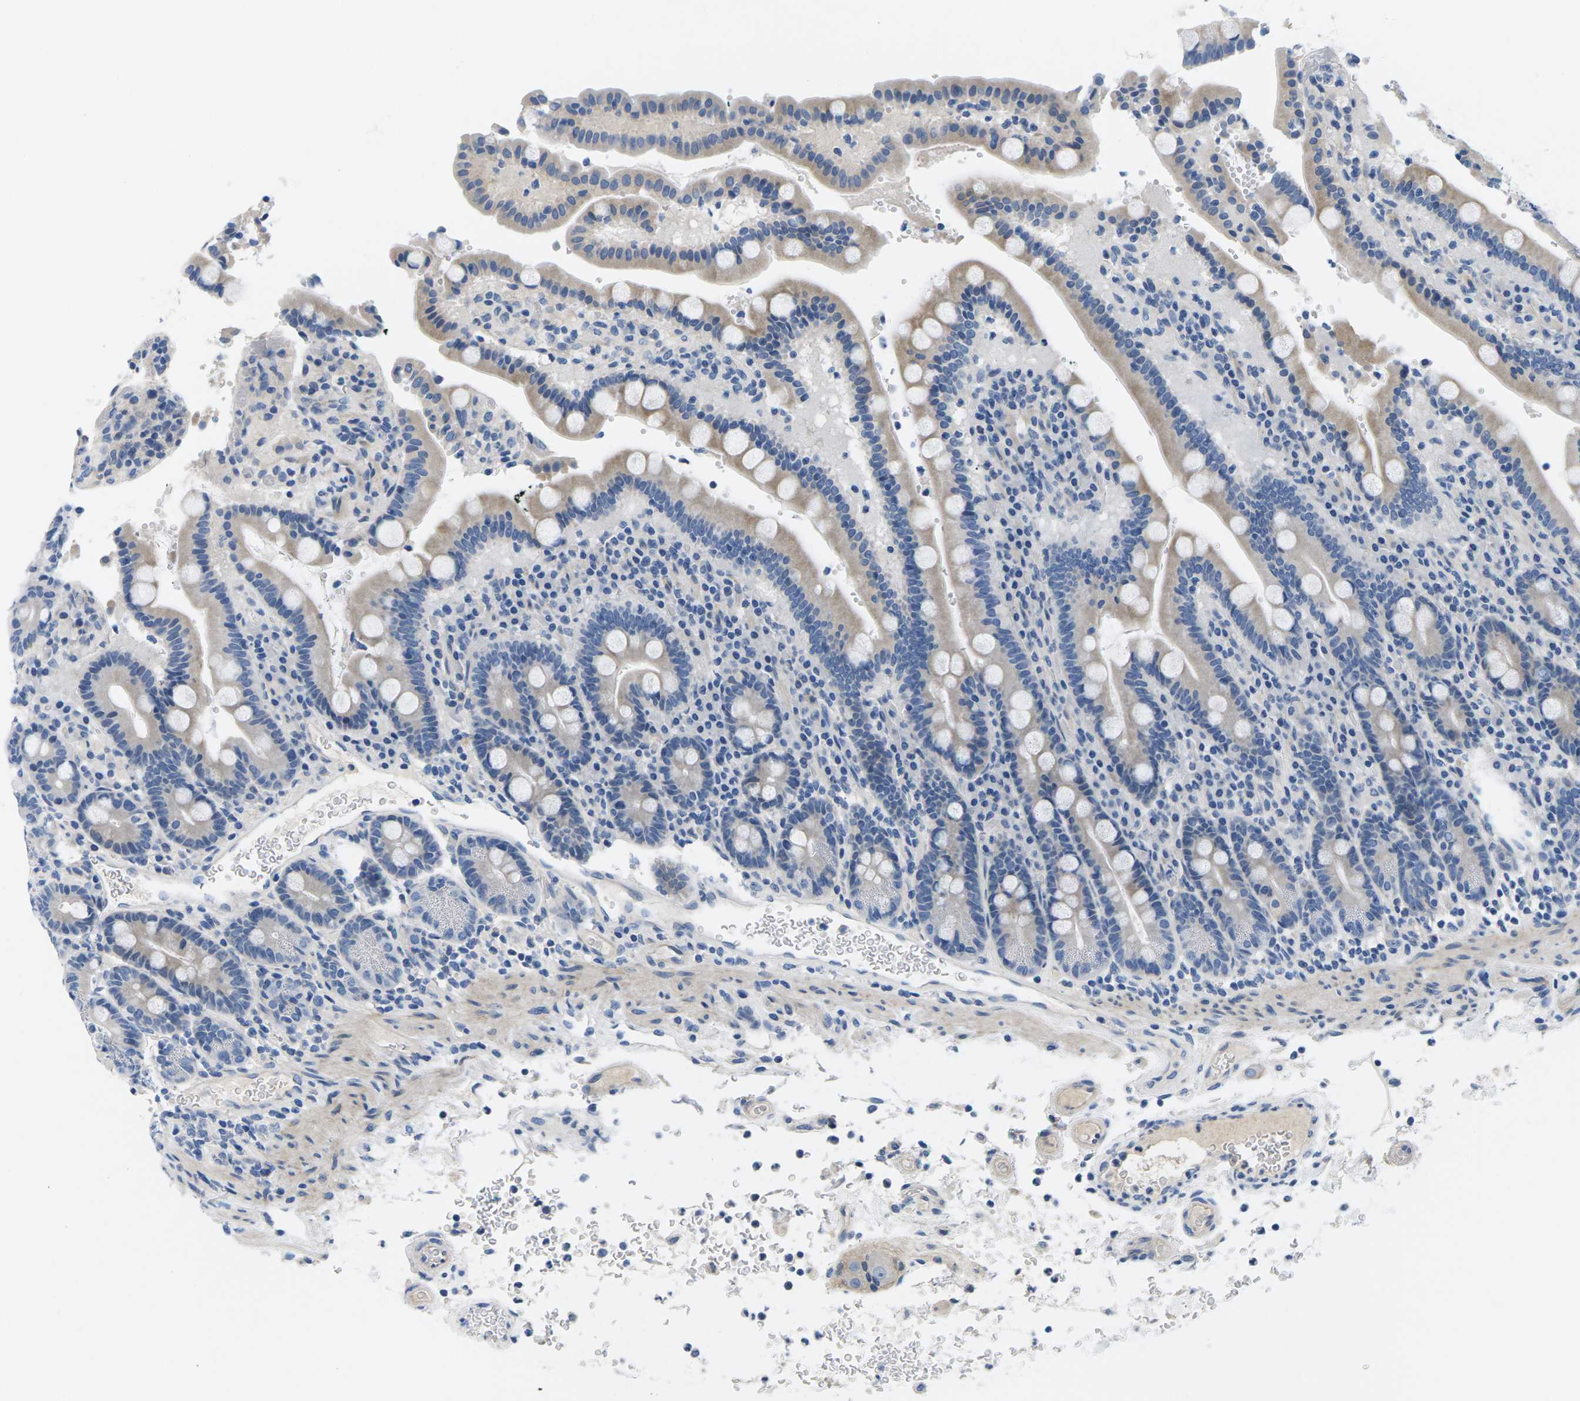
{"staining": {"intensity": "moderate", "quantity": "25%-75%", "location": "cytoplasmic/membranous"}, "tissue": "duodenum", "cell_type": "Glandular cells", "image_type": "normal", "snomed": [{"axis": "morphology", "description": "Normal tissue, NOS"}, {"axis": "topography", "description": "Small intestine, NOS"}], "caption": "Duodenum stained for a protein (brown) displays moderate cytoplasmic/membranous positive staining in approximately 25%-75% of glandular cells.", "gene": "TSPAN2", "patient": {"sex": "female", "age": 71}}